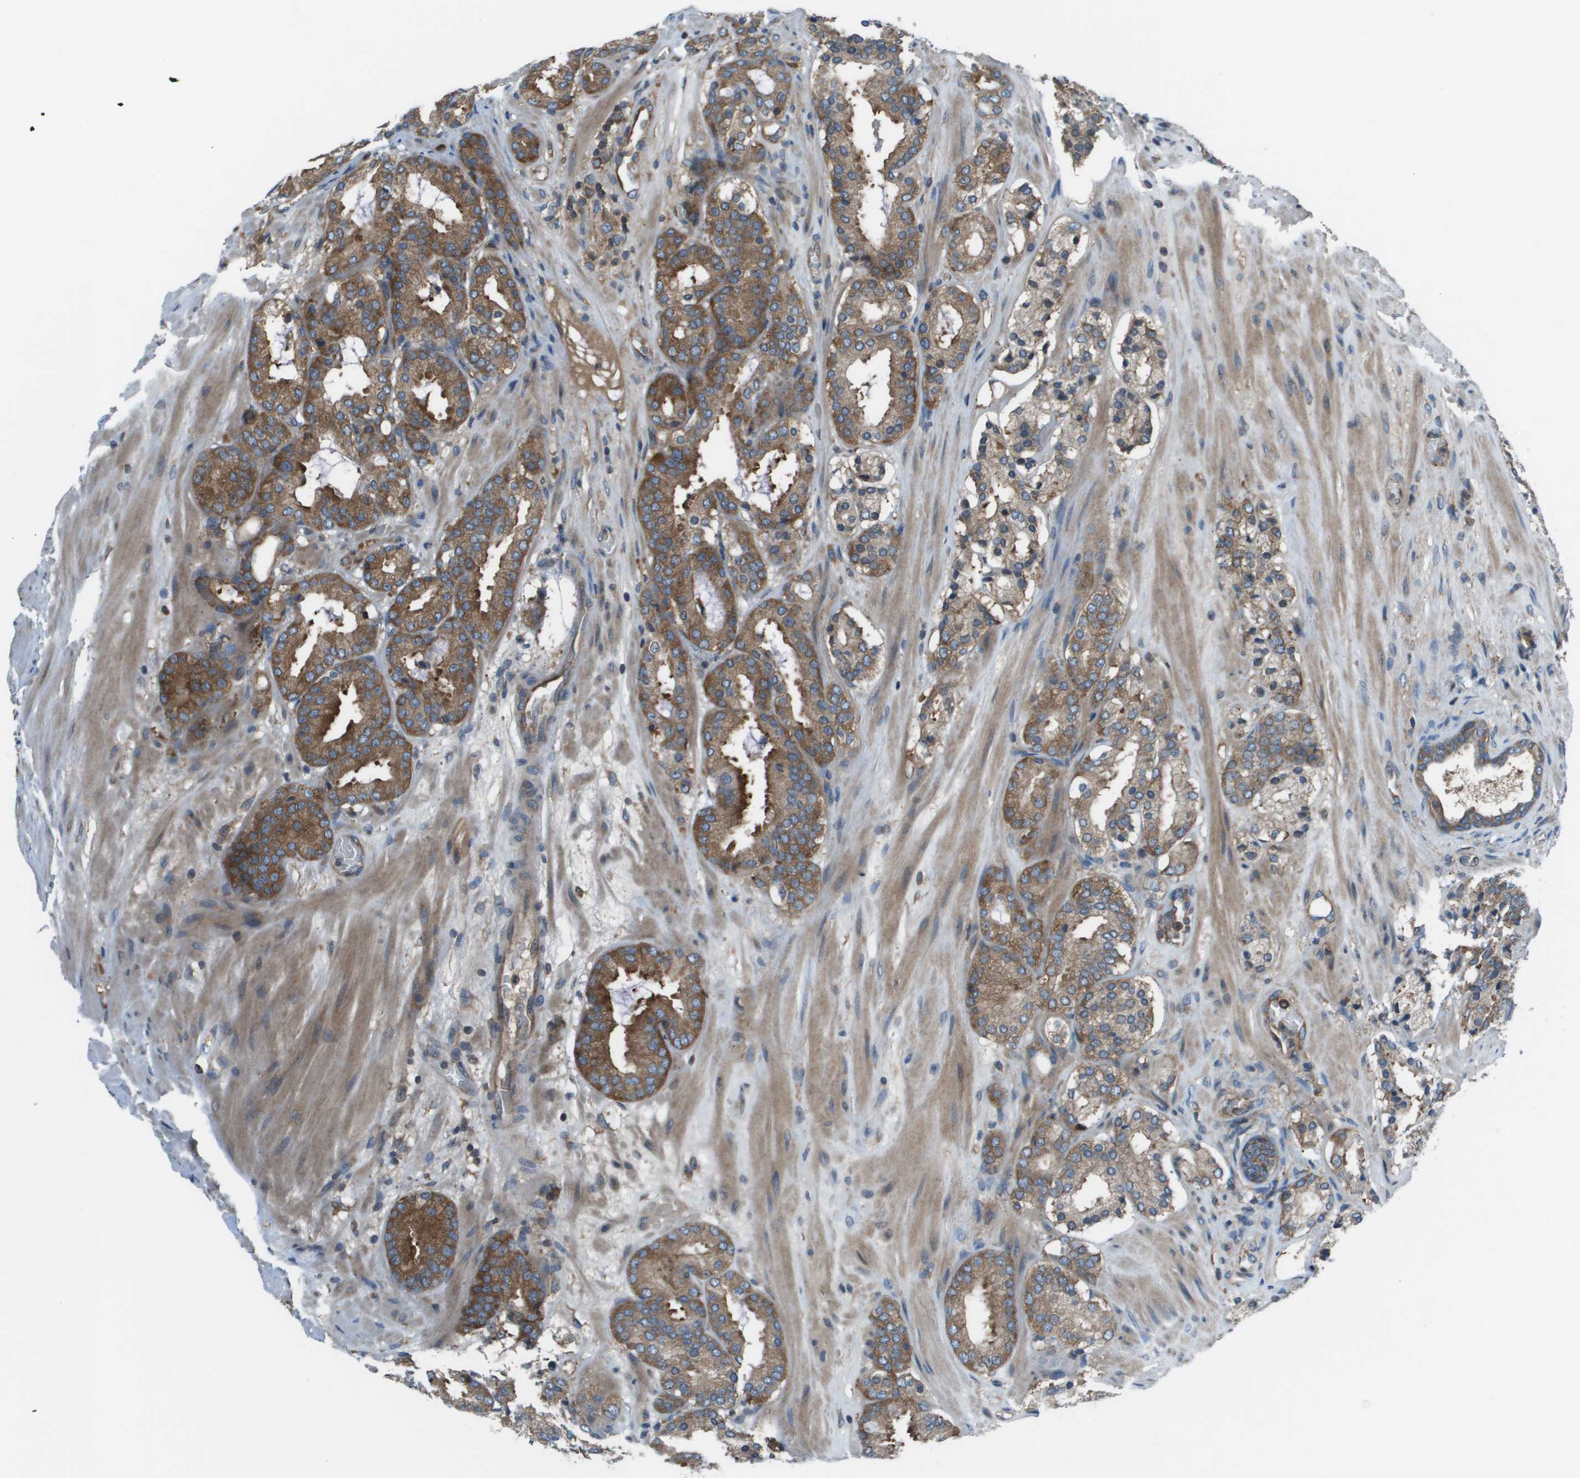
{"staining": {"intensity": "moderate", "quantity": ">75%", "location": "cytoplasmic/membranous"}, "tissue": "prostate cancer", "cell_type": "Tumor cells", "image_type": "cancer", "snomed": [{"axis": "morphology", "description": "Adenocarcinoma, Low grade"}, {"axis": "topography", "description": "Prostate"}], "caption": "The image shows staining of prostate cancer, revealing moderate cytoplasmic/membranous protein expression (brown color) within tumor cells. The staining was performed using DAB (3,3'-diaminobenzidine) to visualize the protein expression in brown, while the nuclei were stained in blue with hematoxylin (Magnification: 20x).", "gene": "EIF3B", "patient": {"sex": "male", "age": 69}}